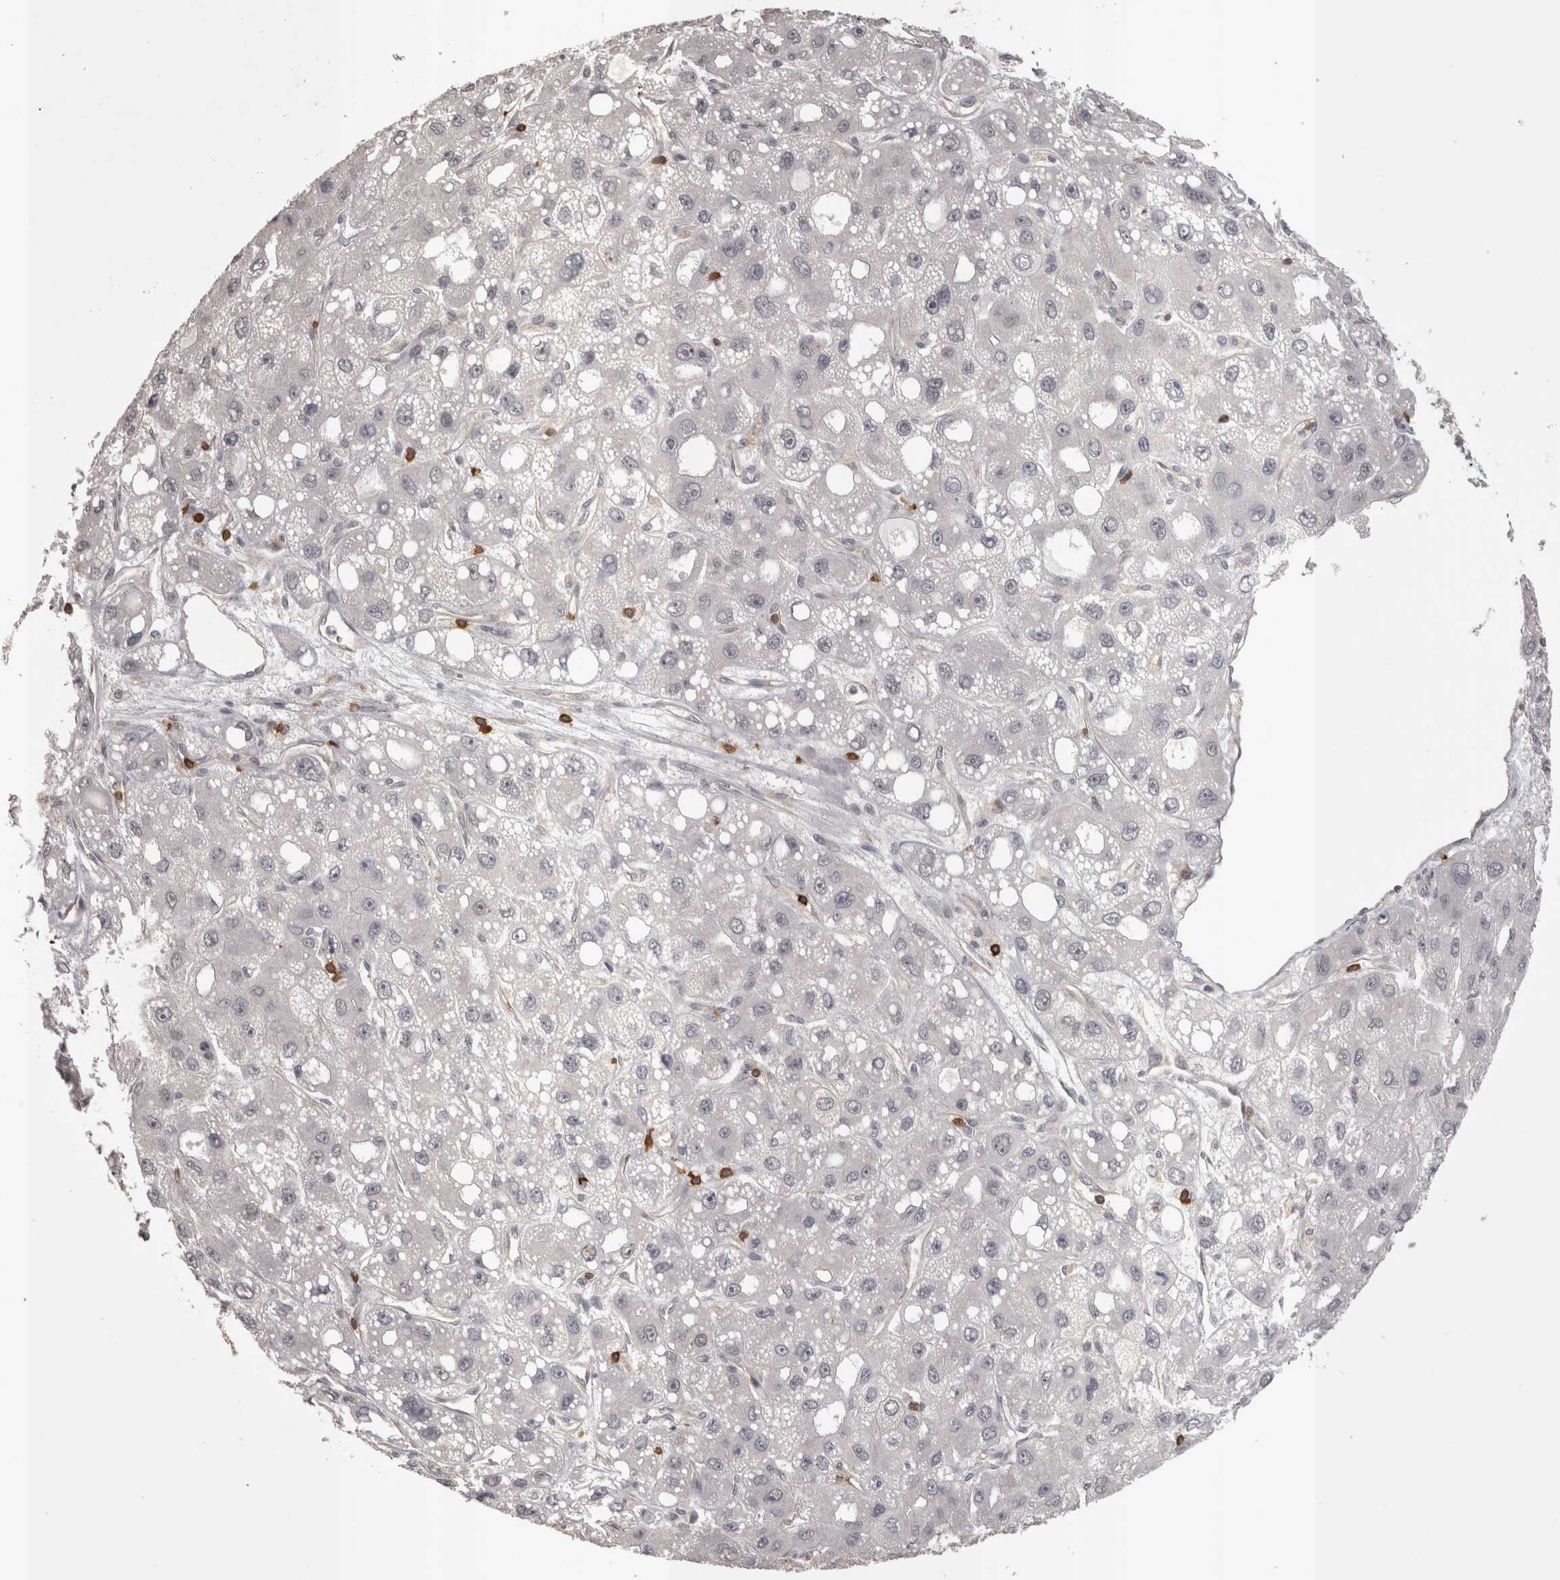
{"staining": {"intensity": "negative", "quantity": "none", "location": "none"}, "tissue": "liver cancer", "cell_type": "Tumor cells", "image_type": "cancer", "snomed": [{"axis": "morphology", "description": "Carcinoma, Hepatocellular, NOS"}, {"axis": "topography", "description": "Liver"}], "caption": "Liver hepatocellular carcinoma was stained to show a protein in brown. There is no significant expression in tumor cells.", "gene": "SKAP1", "patient": {"sex": "male", "age": 55}}